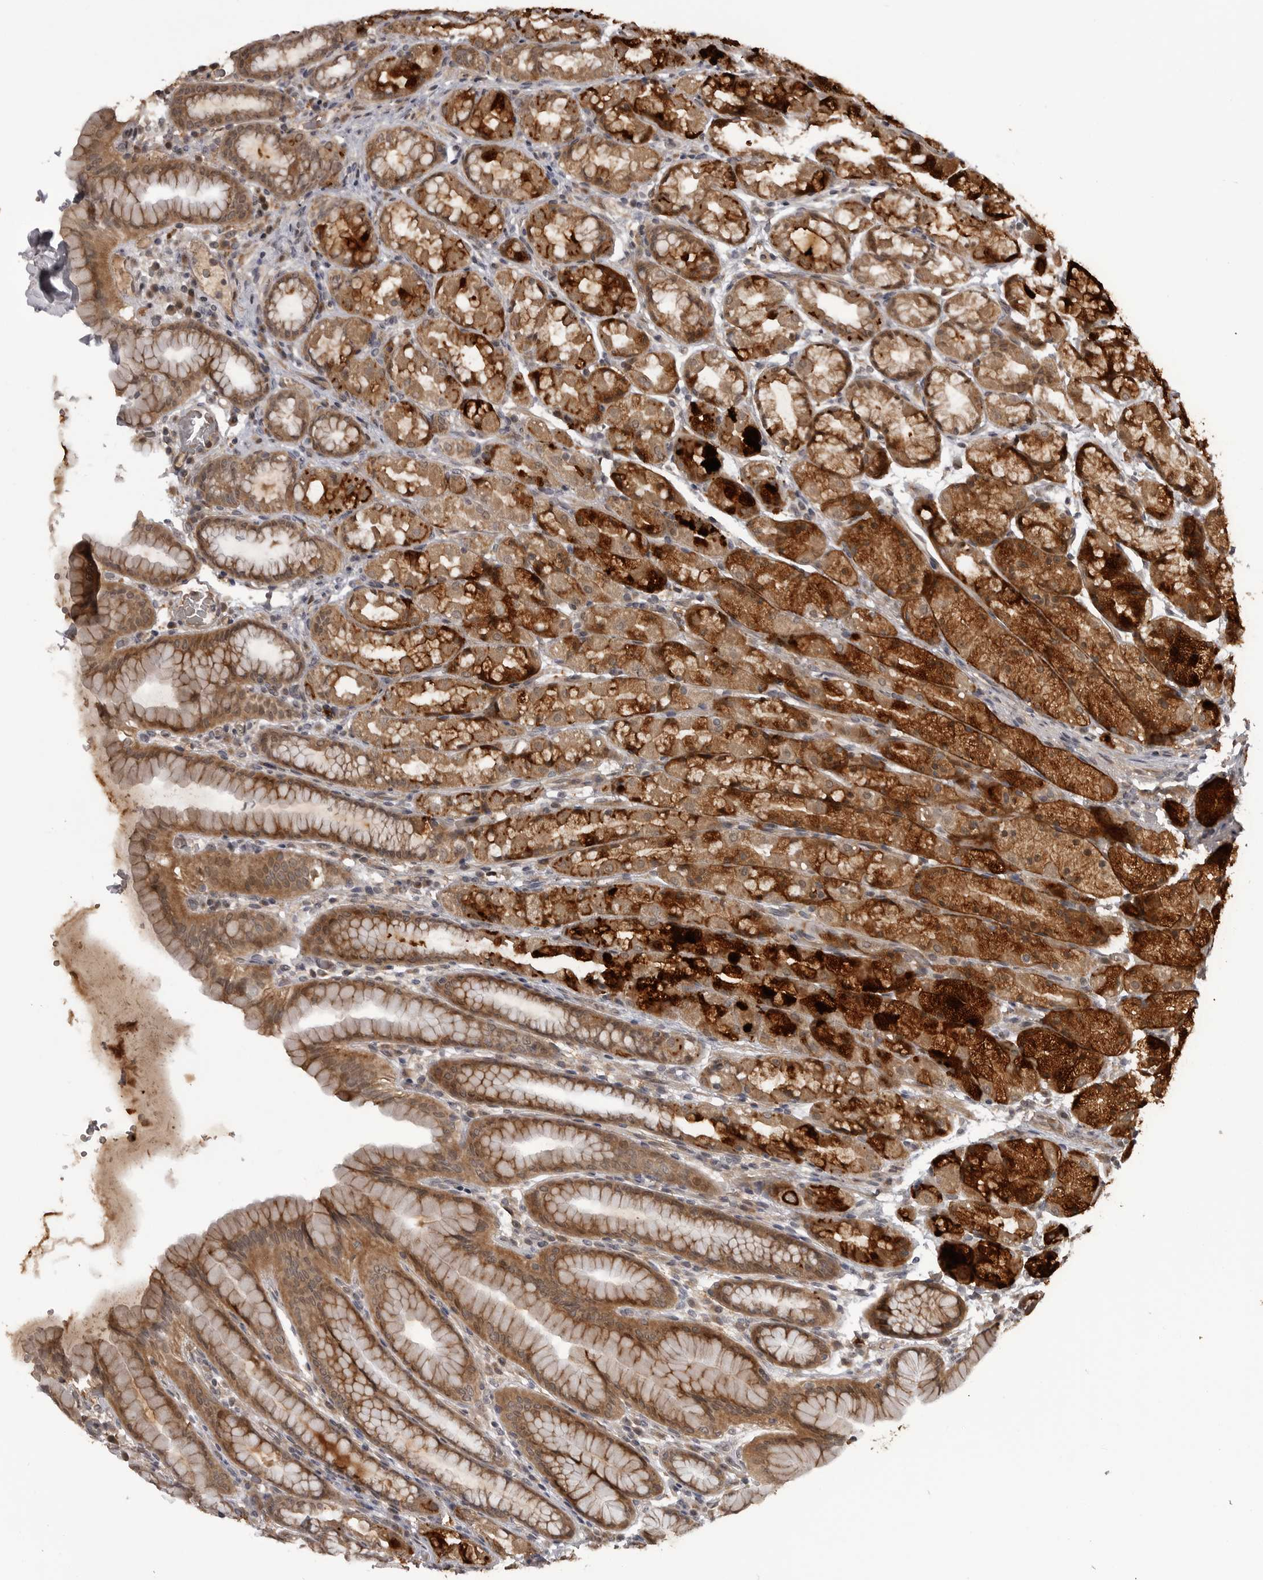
{"staining": {"intensity": "strong", "quantity": "25%-75%", "location": "cytoplasmic/membranous,nuclear"}, "tissue": "stomach", "cell_type": "Glandular cells", "image_type": "normal", "snomed": [{"axis": "morphology", "description": "Normal tissue, NOS"}, {"axis": "topography", "description": "Stomach, upper"}], "caption": "IHC micrograph of normal human stomach stained for a protein (brown), which exhibits high levels of strong cytoplasmic/membranous,nuclear positivity in approximately 25%-75% of glandular cells.", "gene": "AKAP7", "patient": {"sex": "male", "age": 68}}